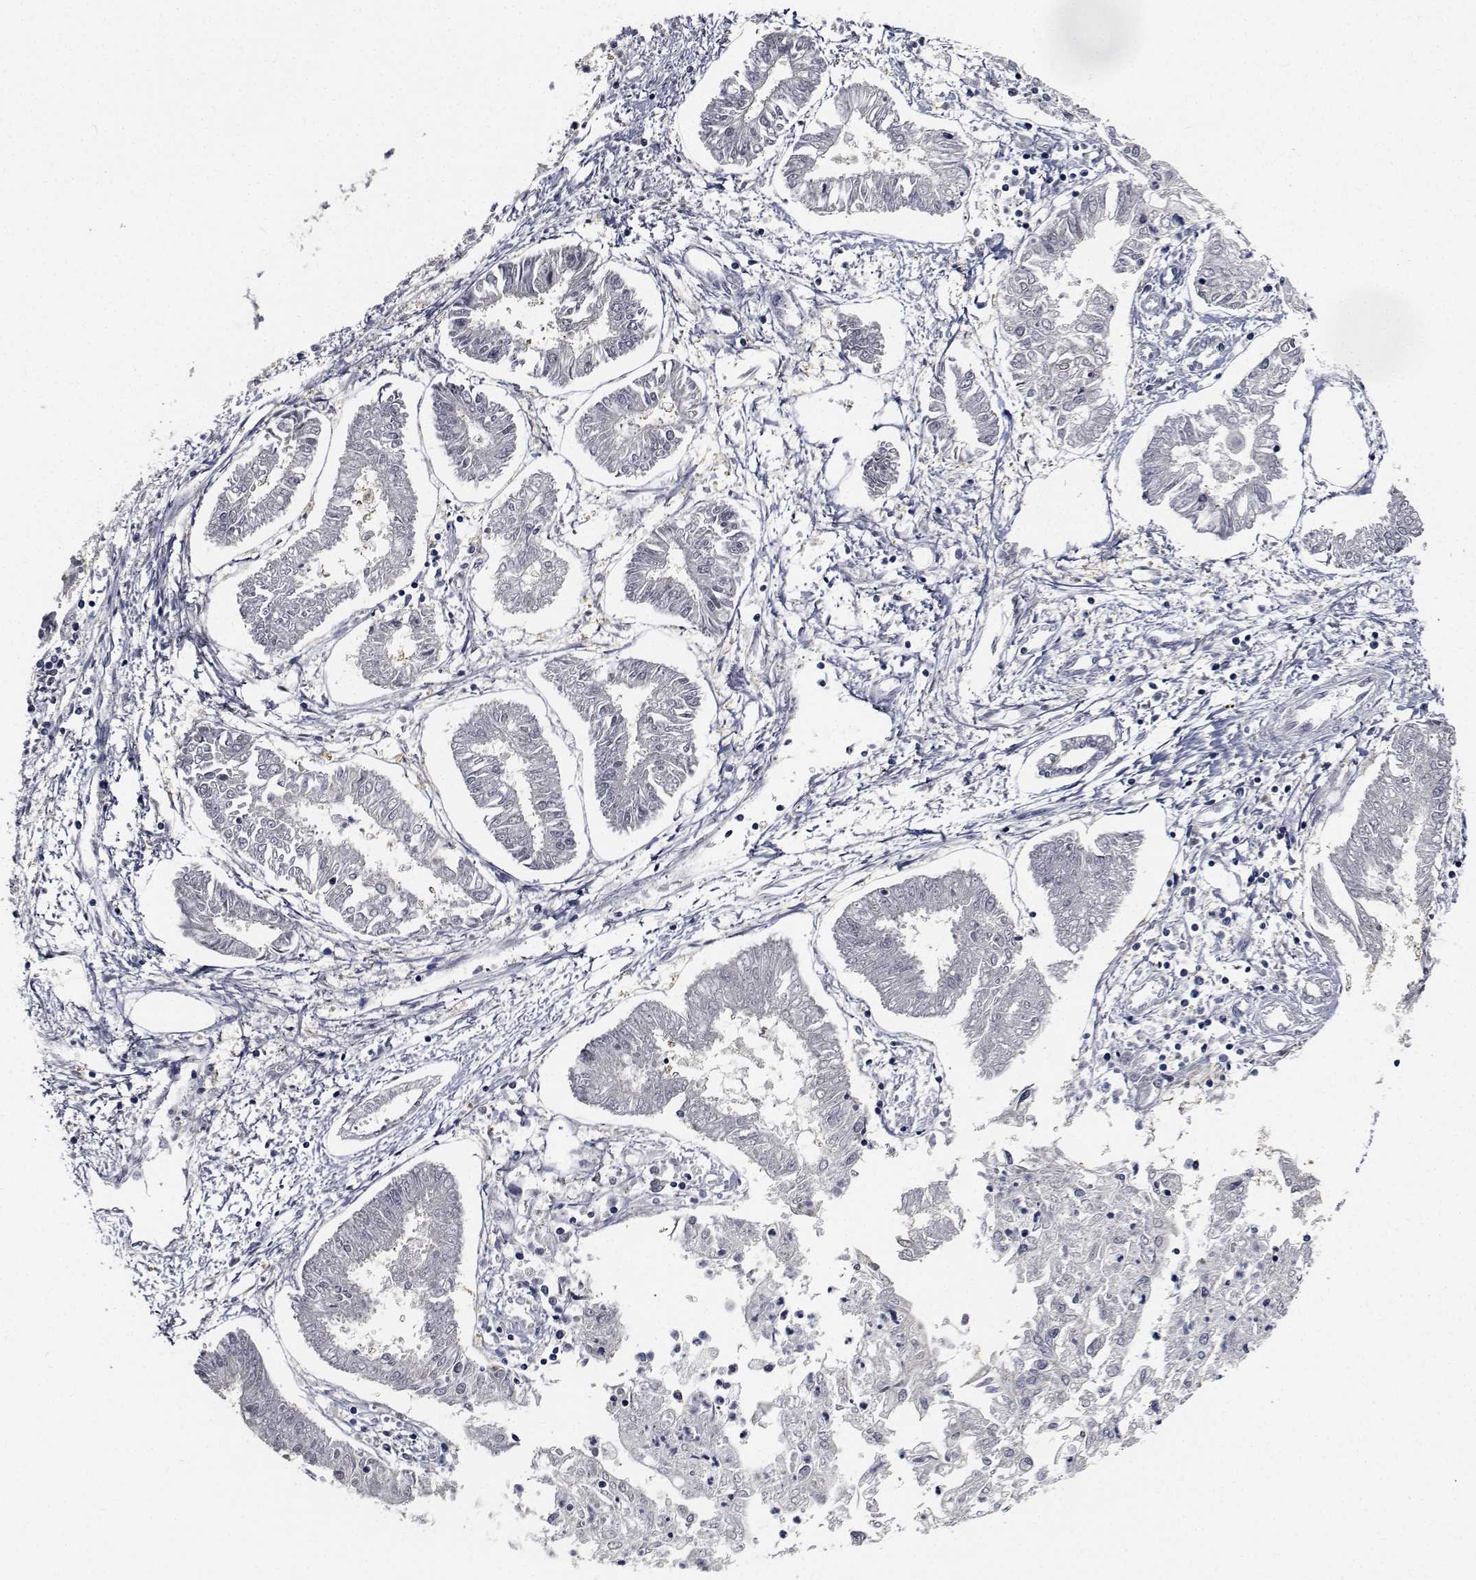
{"staining": {"intensity": "negative", "quantity": "none", "location": "none"}, "tissue": "endometrial cancer", "cell_type": "Tumor cells", "image_type": "cancer", "snomed": [{"axis": "morphology", "description": "Adenocarcinoma, NOS"}, {"axis": "topography", "description": "Endometrium"}], "caption": "An immunohistochemistry (IHC) histopathology image of adenocarcinoma (endometrial) is shown. There is no staining in tumor cells of adenocarcinoma (endometrial).", "gene": "NVL", "patient": {"sex": "female", "age": 68}}